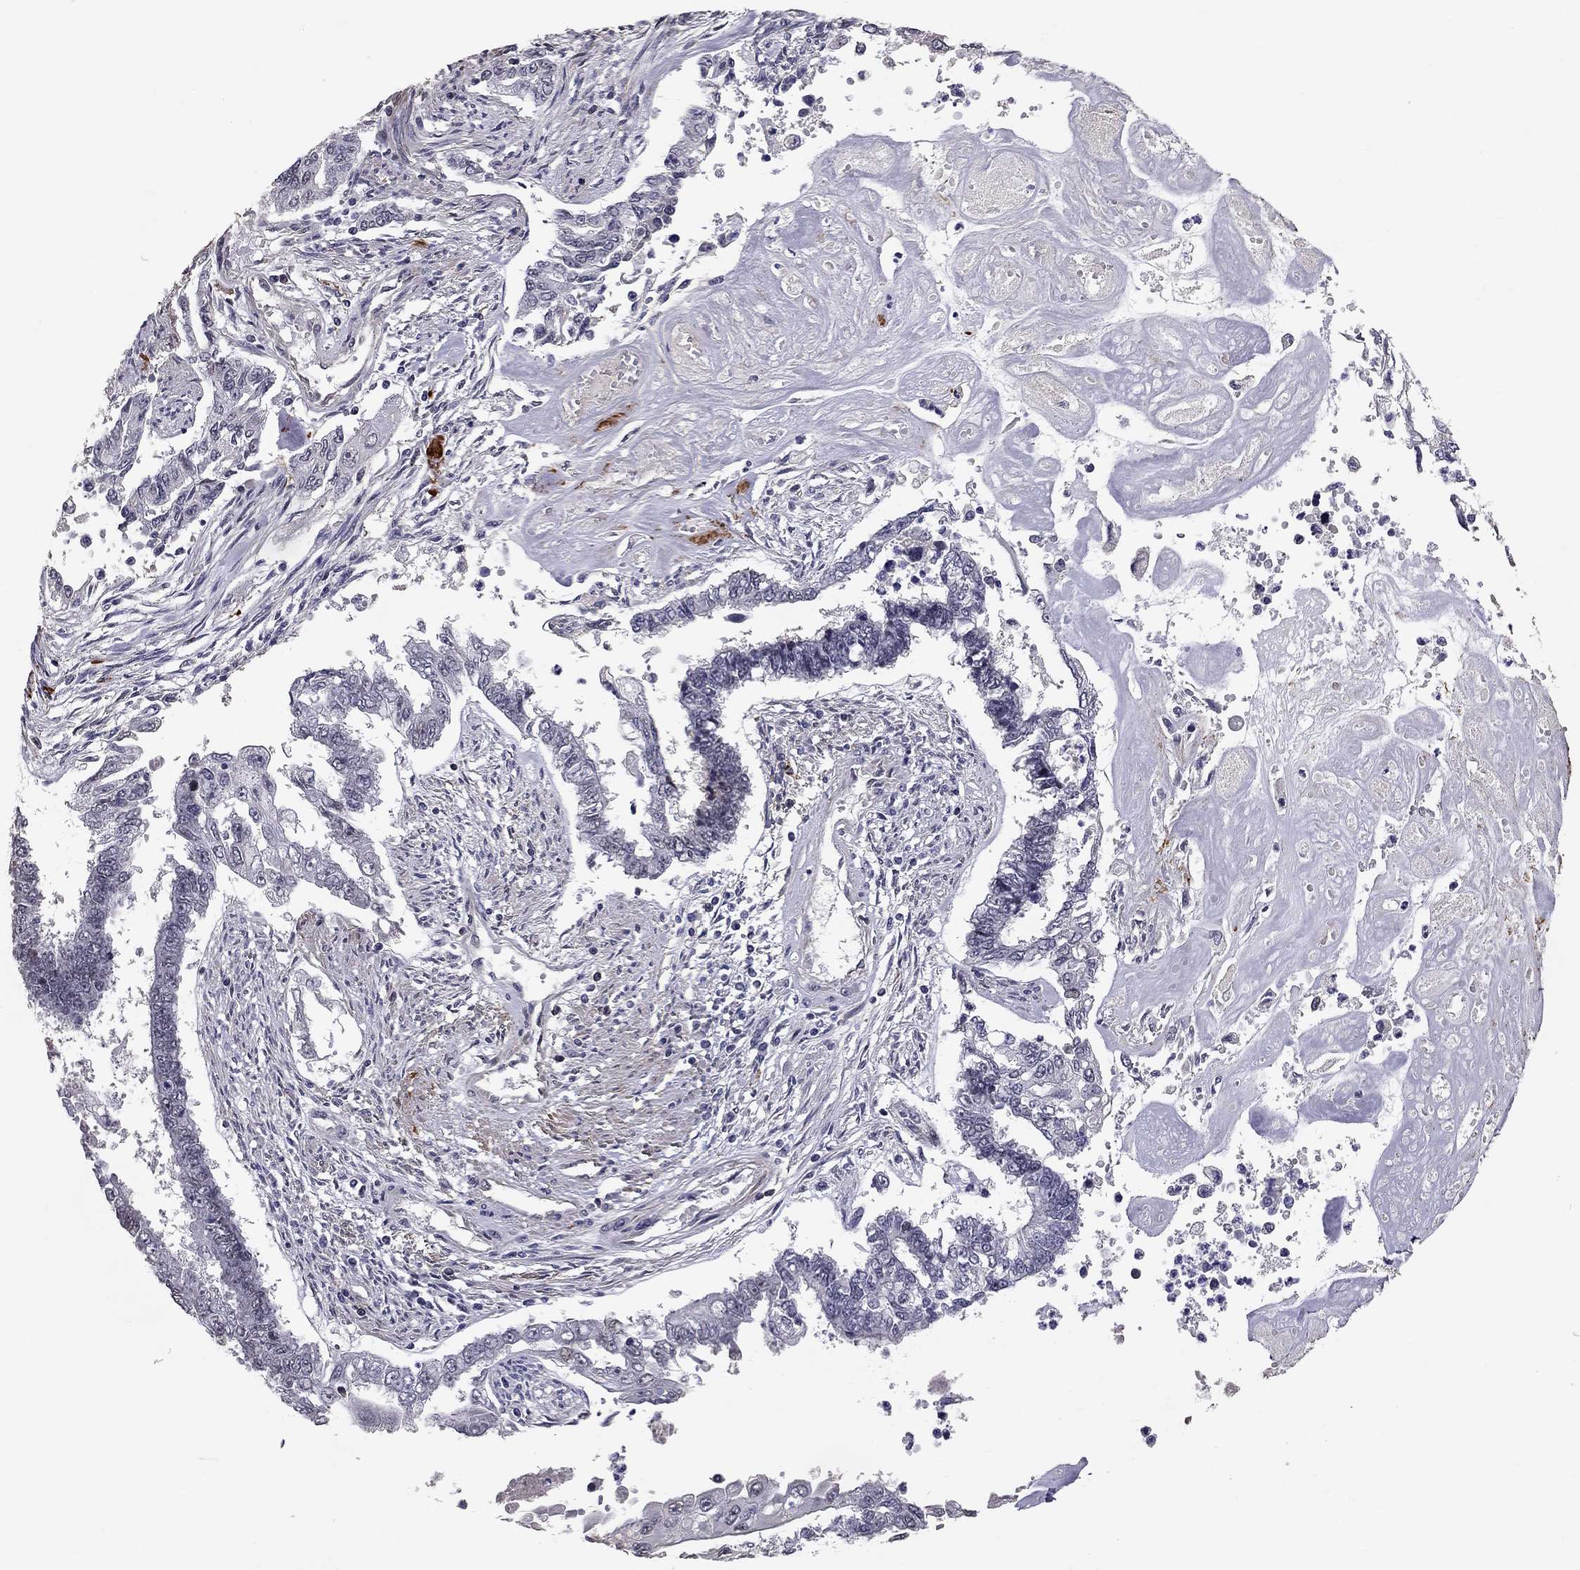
{"staining": {"intensity": "negative", "quantity": "none", "location": "none"}, "tissue": "endometrial cancer", "cell_type": "Tumor cells", "image_type": "cancer", "snomed": [{"axis": "morphology", "description": "Adenocarcinoma, NOS"}, {"axis": "topography", "description": "Uterus"}], "caption": "A histopathology image of endometrial cancer stained for a protein reveals no brown staining in tumor cells.", "gene": "GJB4", "patient": {"sex": "female", "age": 59}}